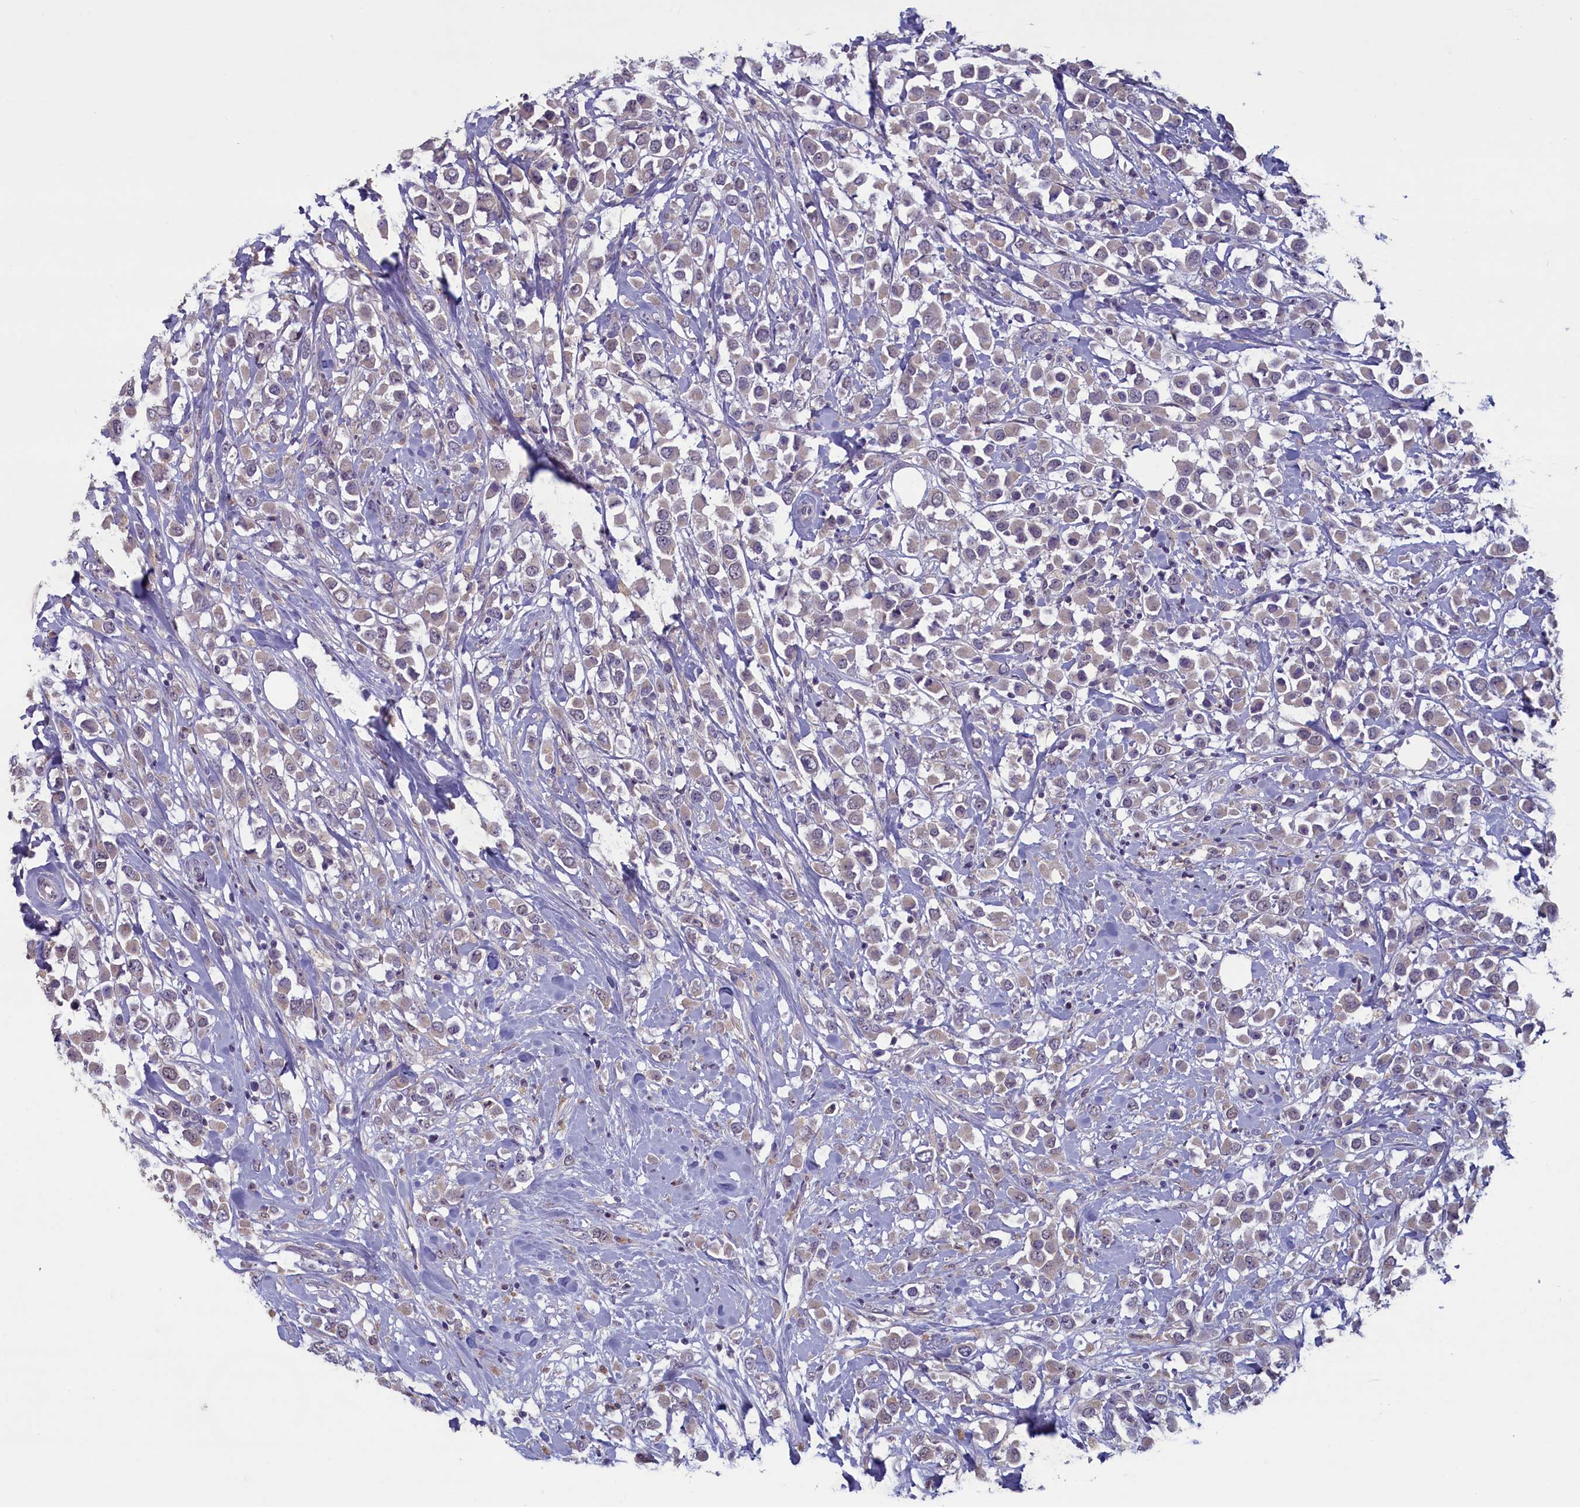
{"staining": {"intensity": "weak", "quantity": "<25%", "location": "cytoplasmic/membranous"}, "tissue": "breast cancer", "cell_type": "Tumor cells", "image_type": "cancer", "snomed": [{"axis": "morphology", "description": "Duct carcinoma"}, {"axis": "topography", "description": "Breast"}], "caption": "Breast intraductal carcinoma stained for a protein using immunohistochemistry demonstrates no staining tumor cells.", "gene": "ATF7IP2", "patient": {"sex": "female", "age": 61}}